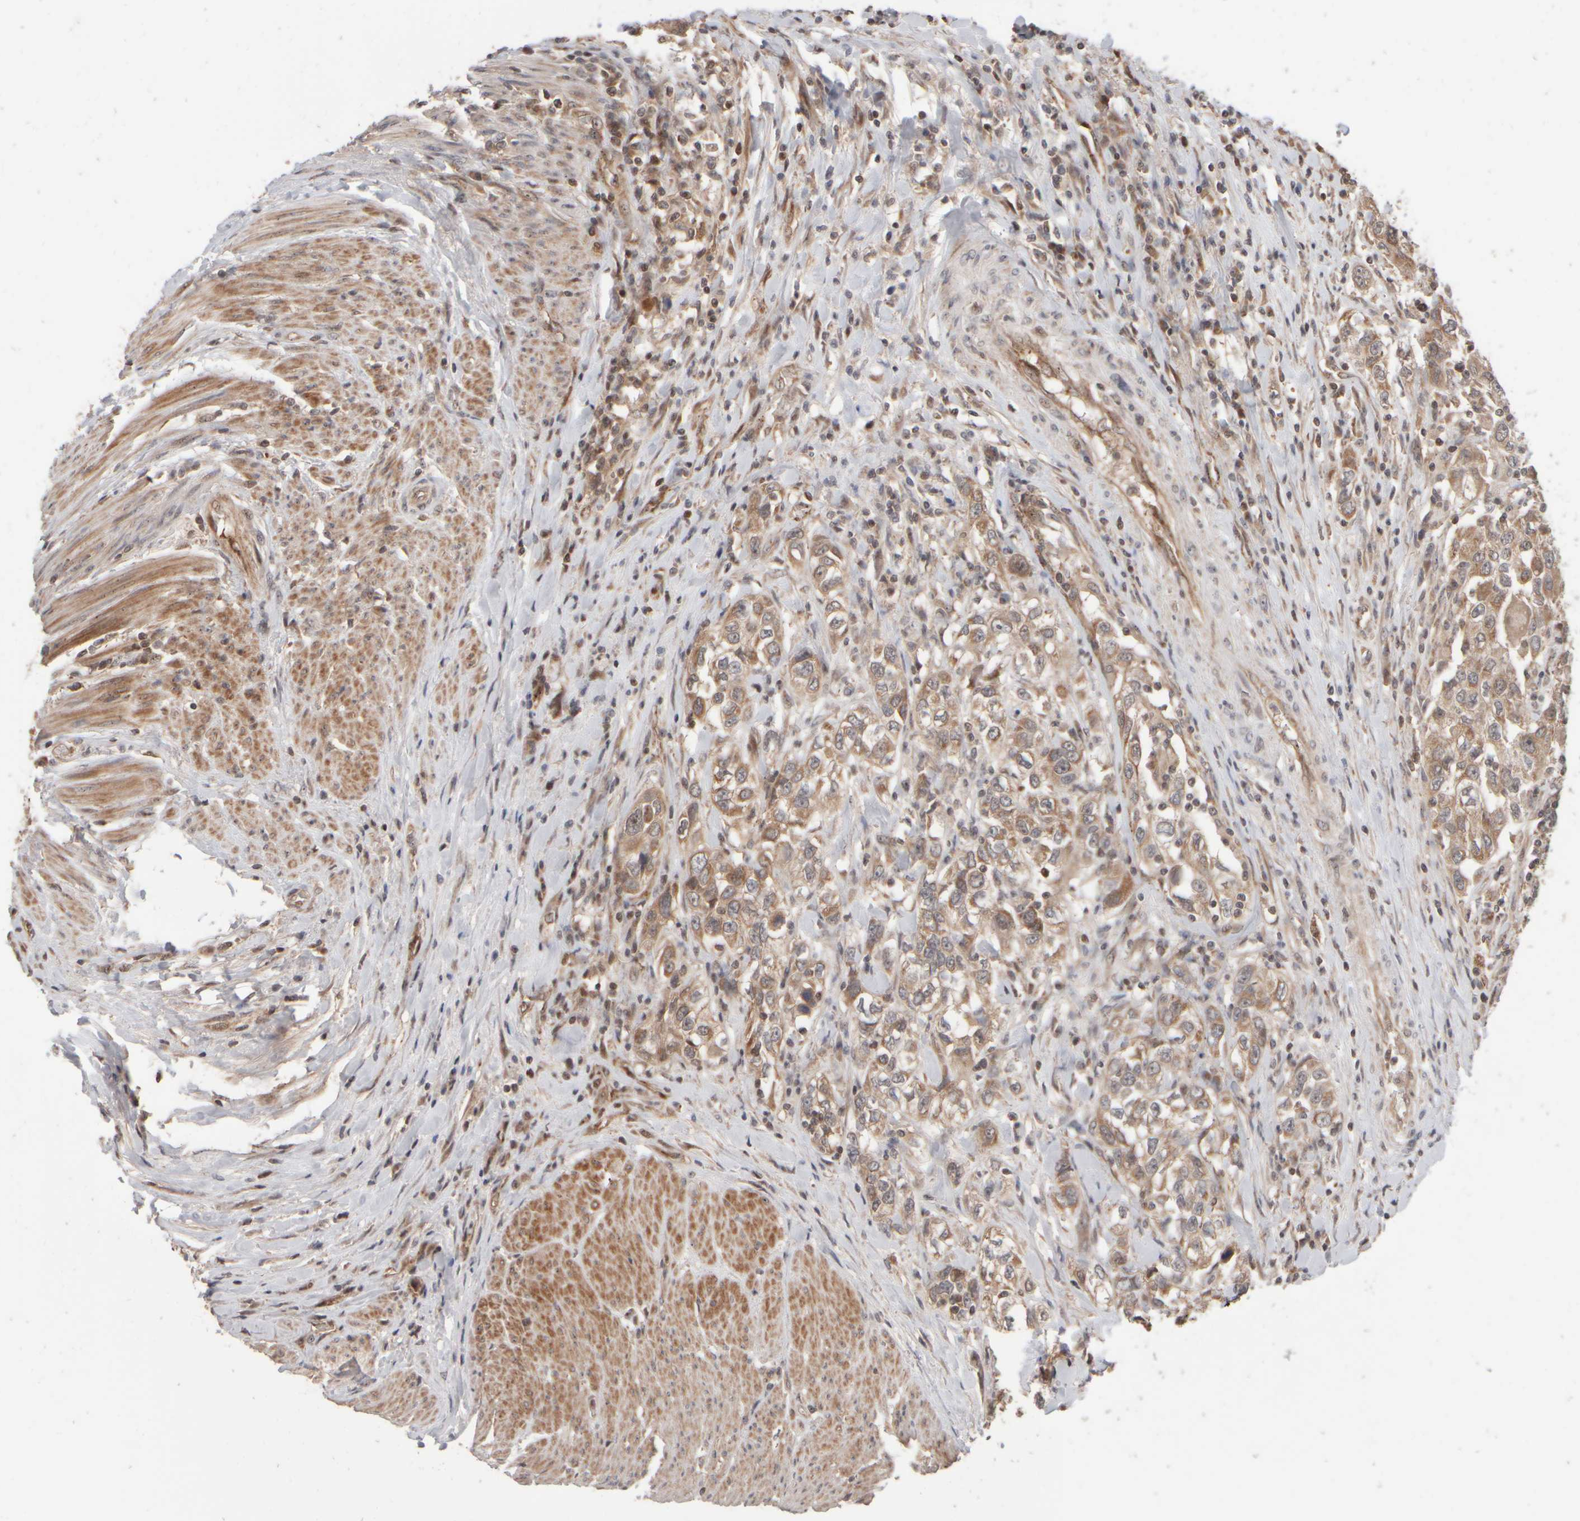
{"staining": {"intensity": "moderate", "quantity": ">75%", "location": "cytoplasmic/membranous"}, "tissue": "urothelial cancer", "cell_type": "Tumor cells", "image_type": "cancer", "snomed": [{"axis": "morphology", "description": "Urothelial carcinoma, High grade"}, {"axis": "topography", "description": "Urinary bladder"}], "caption": "This is a micrograph of IHC staining of urothelial cancer, which shows moderate positivity in the cytoplasmic/membranous of tumor cells.", "gene": "ABHD11", "patient": {"sex": "female", "age": 80}}